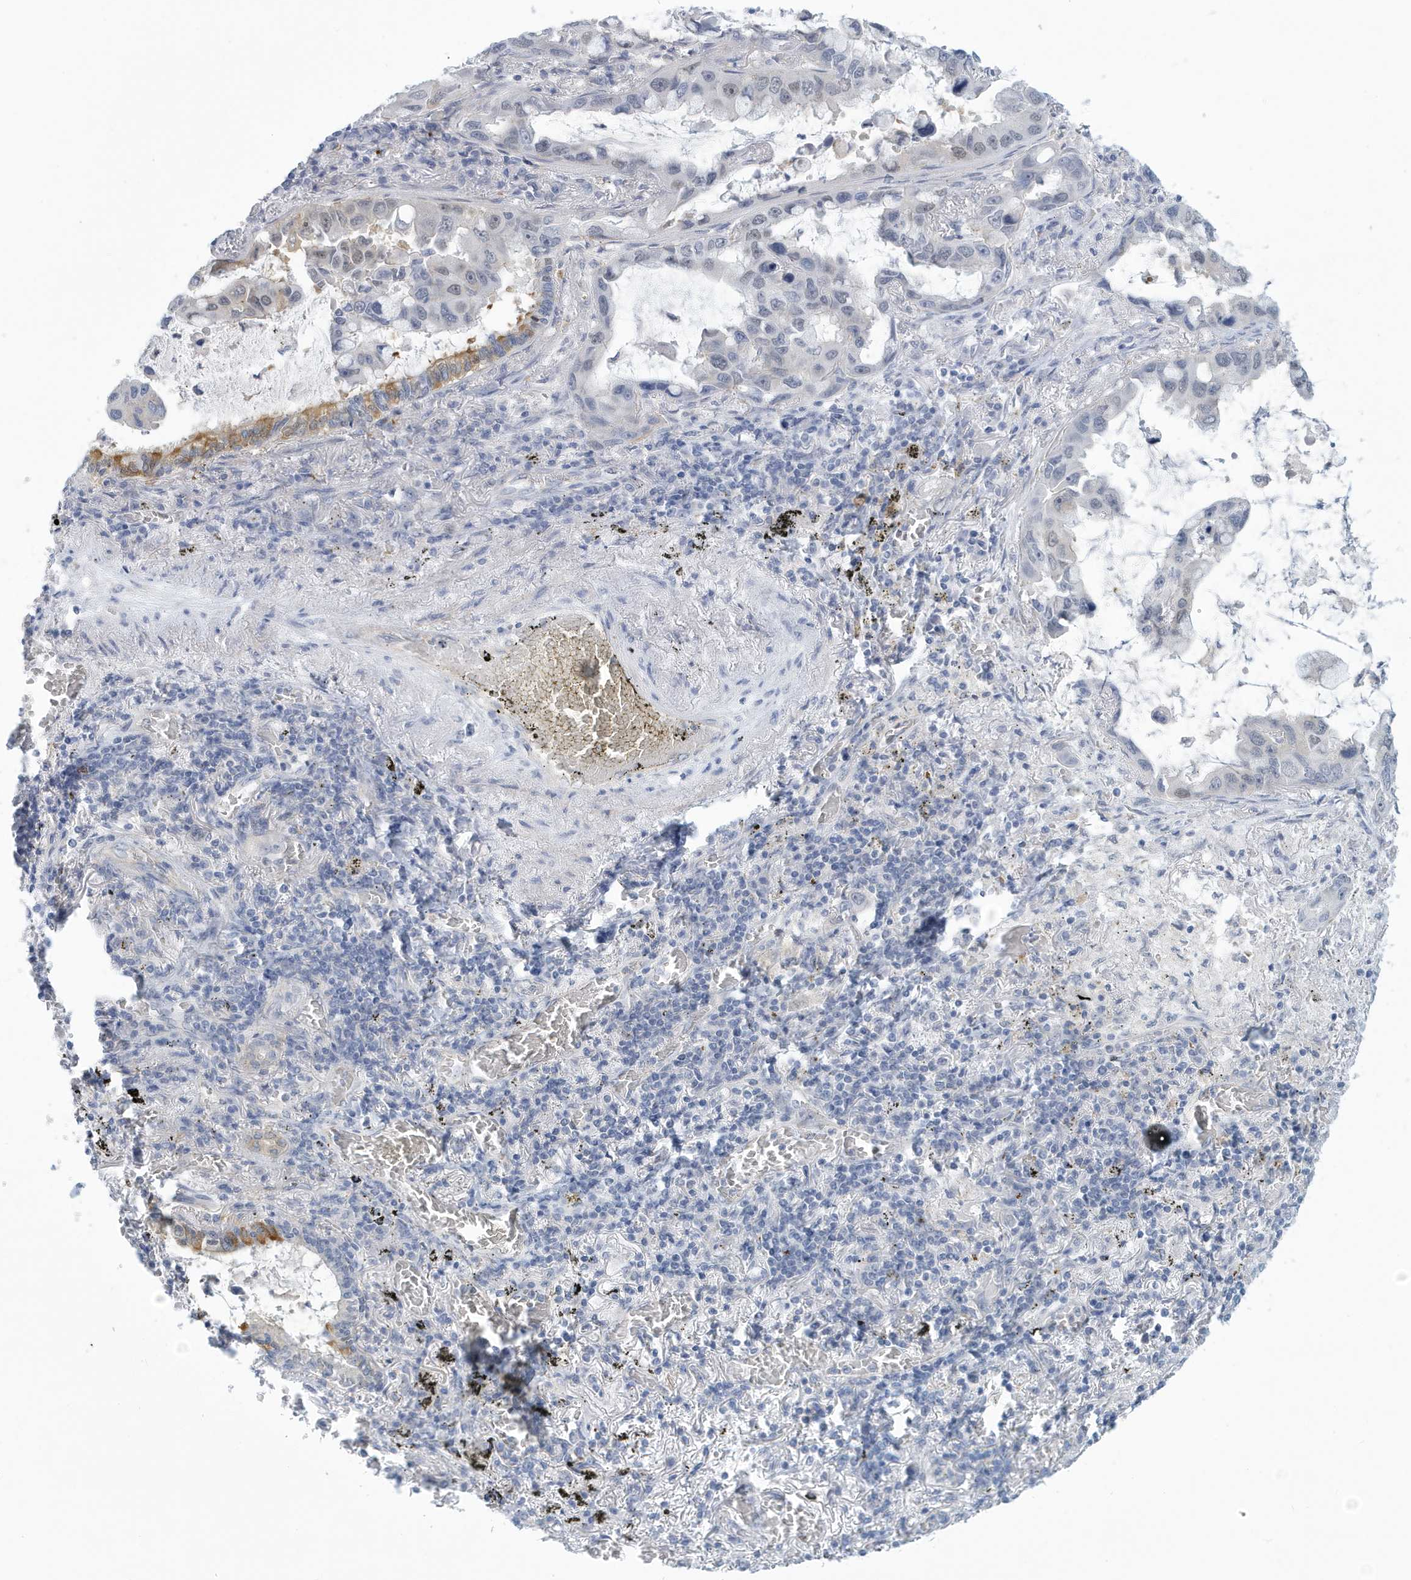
{"staining": {"intensity": "weak", "quantity": "<25%", "location": "nuclear"}, "tissue": "lung cancer", "cell_type": "Tumor cells", "image_type": "cancer", "snomed": [{"axis": "morphology", "description": "Adenocarcinoma, NOS"}, {"axis": "topography", "description": "Lung"}], "caption": "Photomicrograph shows no protein positivity in tumor cells of lung adenocarcinoma tissue.", "gene": "VTA1", "patient": {"sex": "male", "age": 64}}